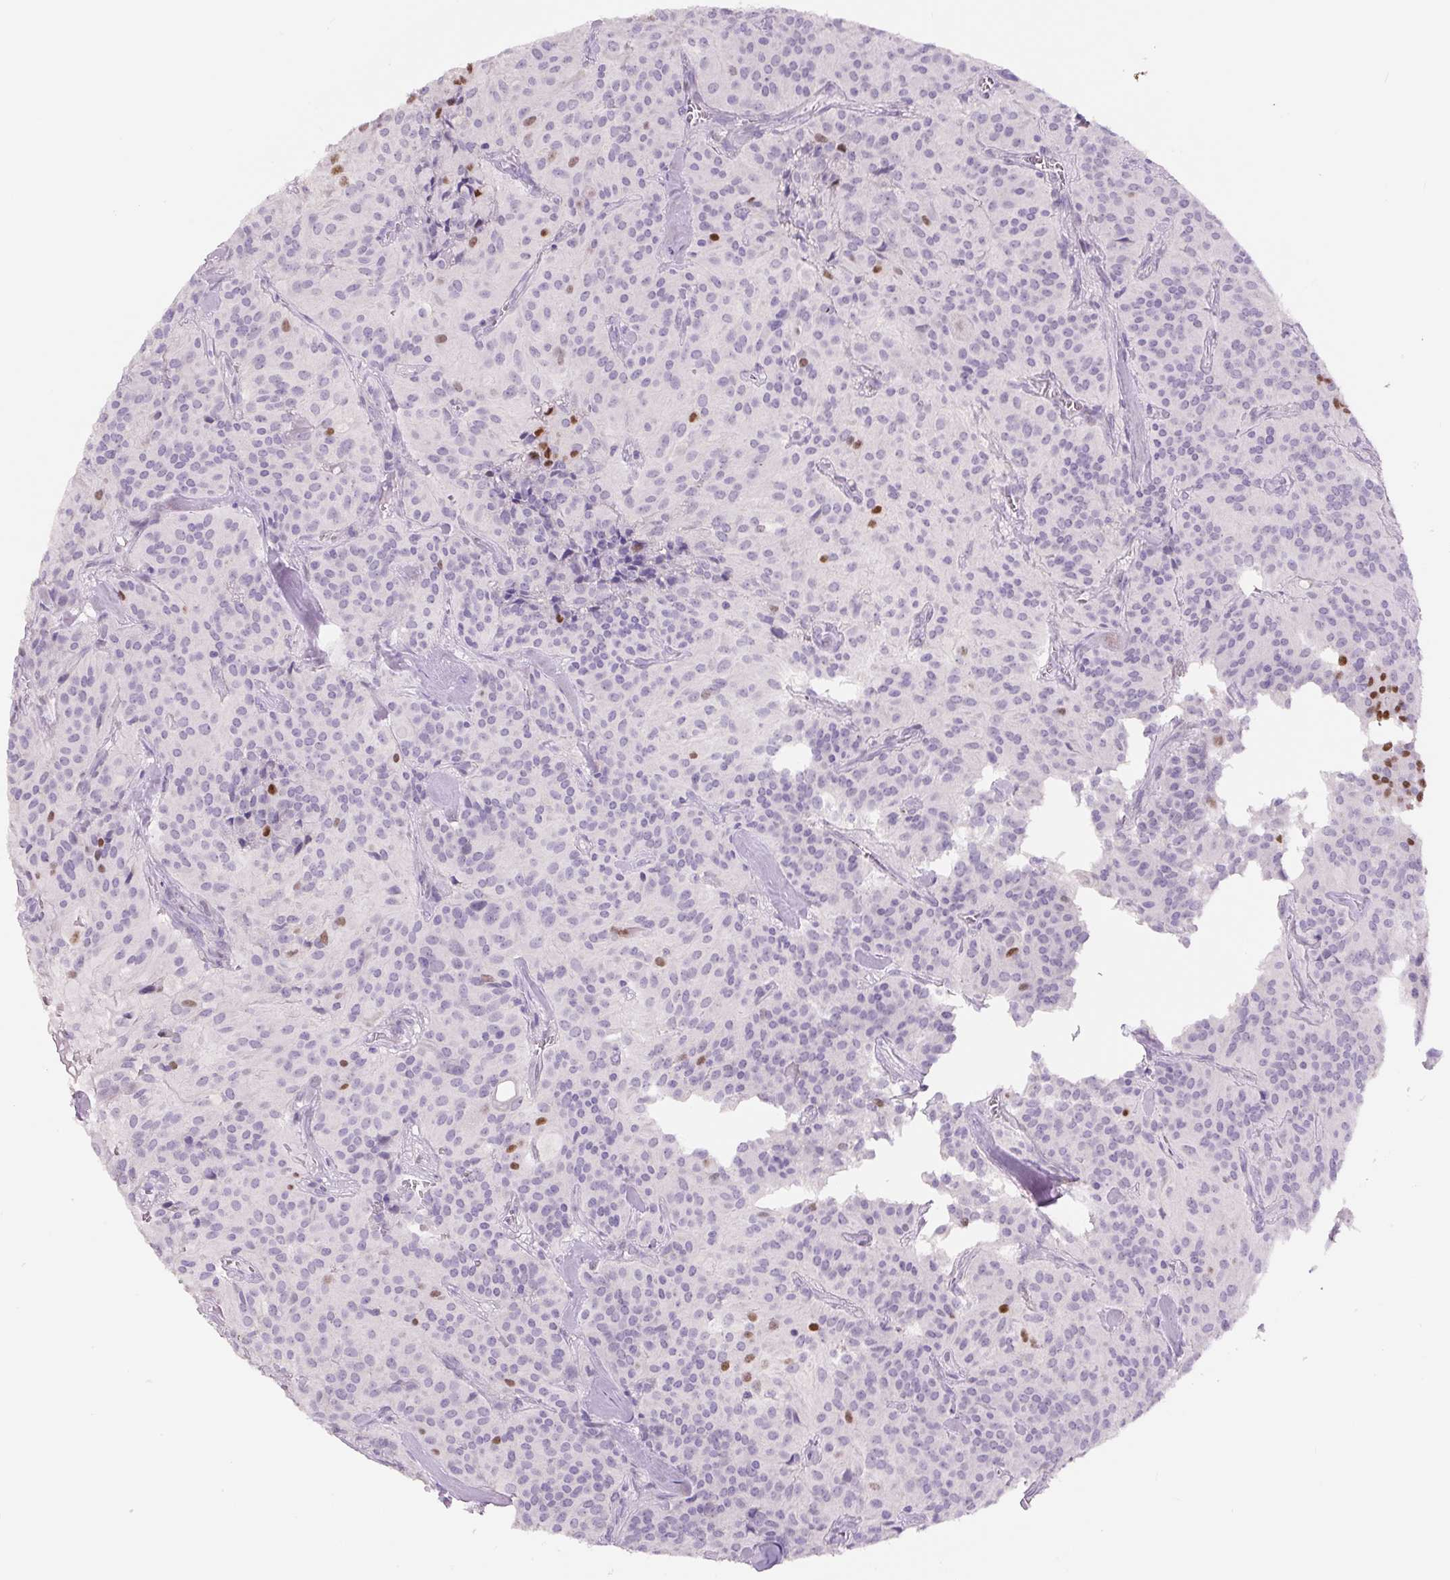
{"staining": {"intensity": "negative", "quantity": "none", "location": "none"}, "tissue": "glioma", "cell_type": "Tumor cells", "image_type": "cancer", "snomed": [{"axis": "morphology", "description": "Glioma, malignant, Low grade"}, {"axis": "topography", "description": "Brain"}], "caption": "Immunohistochemistry micrograph of human malignant glioma (low-grade) stained for a protein (brown), which demonstrates no expression in tumor cells.", "gene": "SIX1", "patient": {"sex": "male", "age": 42}}